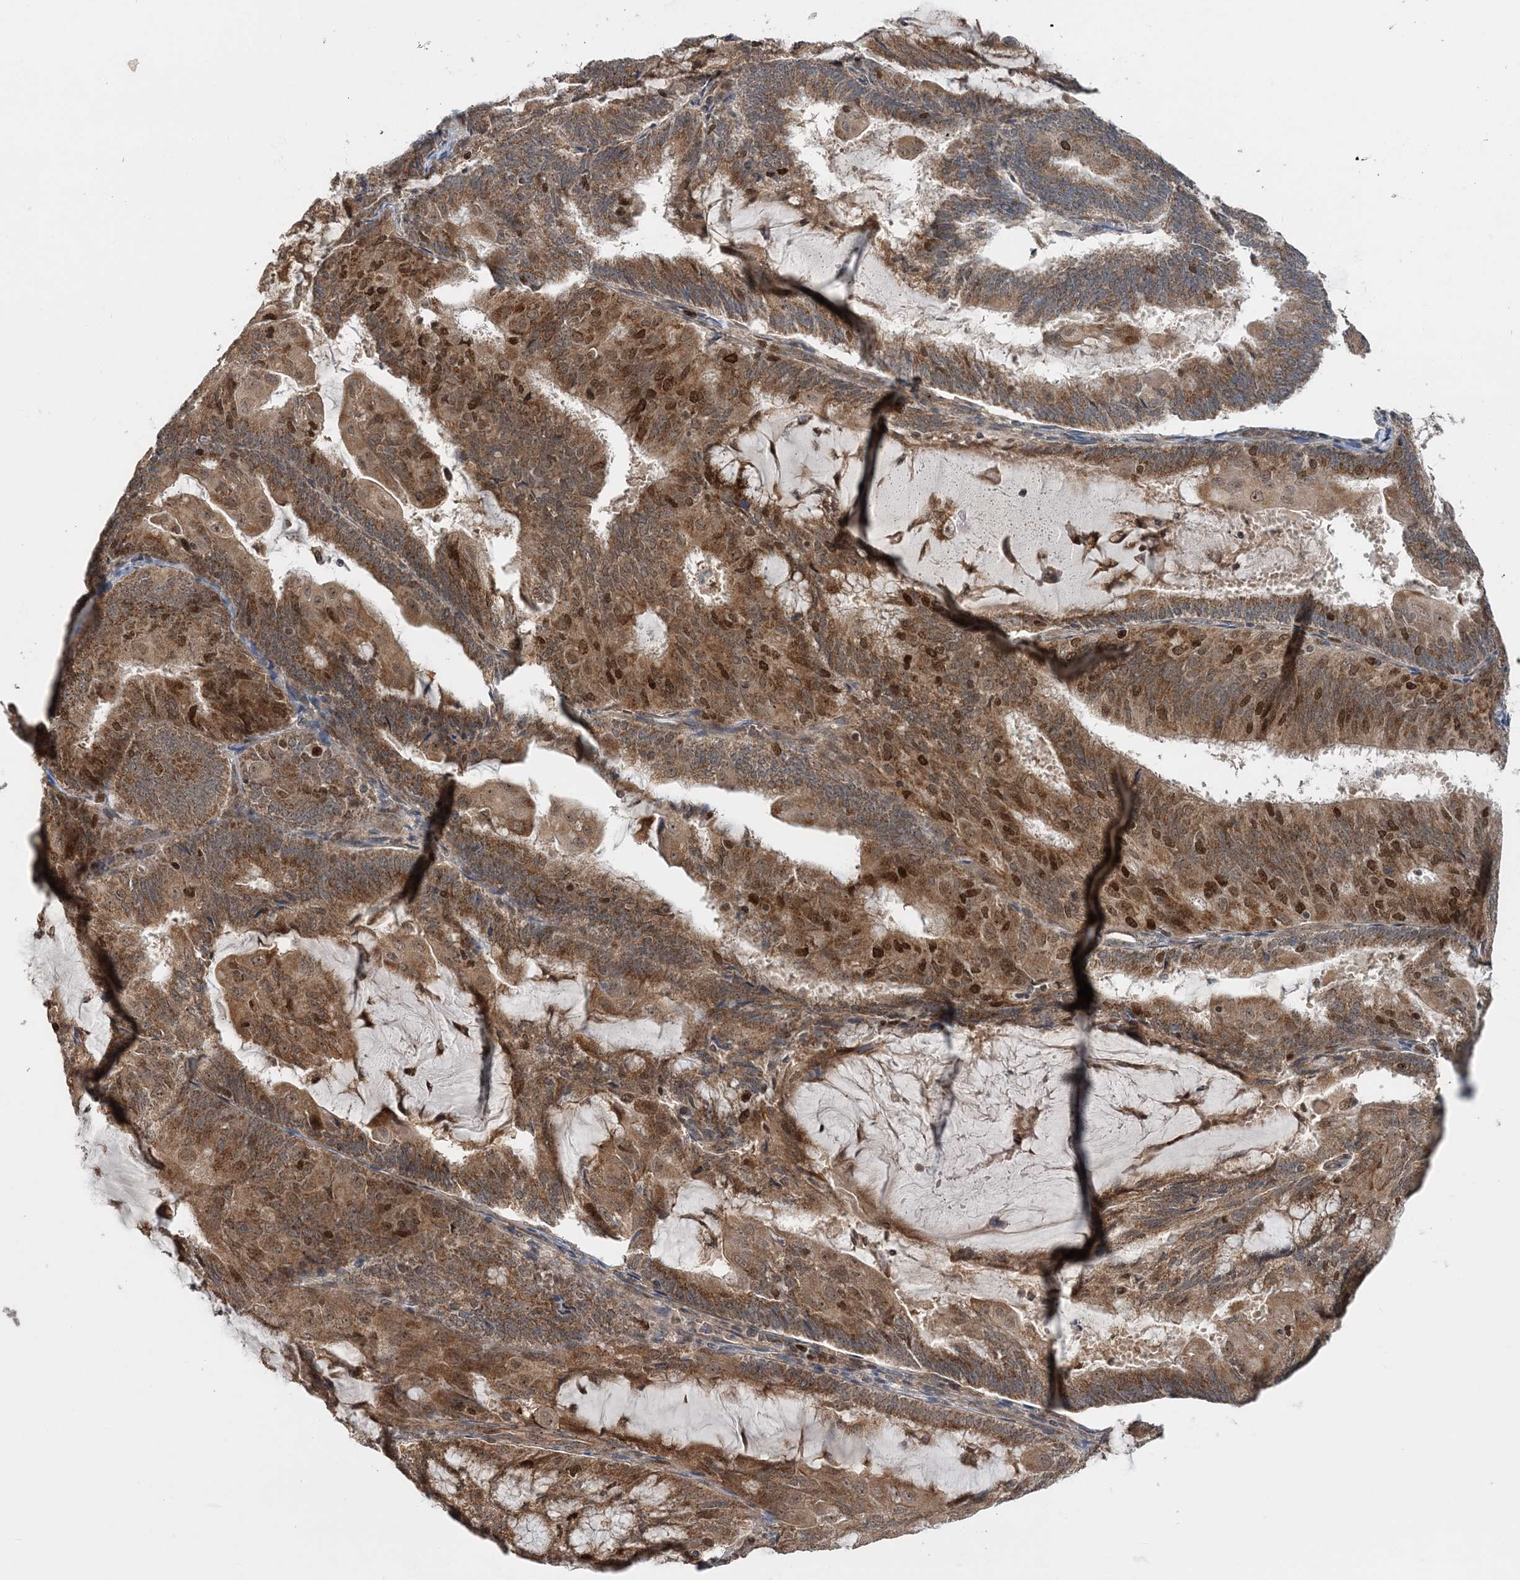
{"staining": {"intensity": "moderate", "quantity": ">75%", "location": "cytoplasmic/membranous,nuclear"}, "tissue": "endometrial cancer", "cell_type": "Tumor cells", "image_type": "cancer", "snomed": [{"axis": "morphology", "description": "Adenocarcinoma, NOS"}, {"axis": "topography", "description": "Endometrium"}], "caption": "Adenocarcinoma (endometrial) stained for a protein (brown) exhibits moderate cytoplasmic/membranous and nuclear positive positivity in about >75% of tumor cells.", "gene": "KIF4A", "patient": {"sex": "female", "age": 81}}